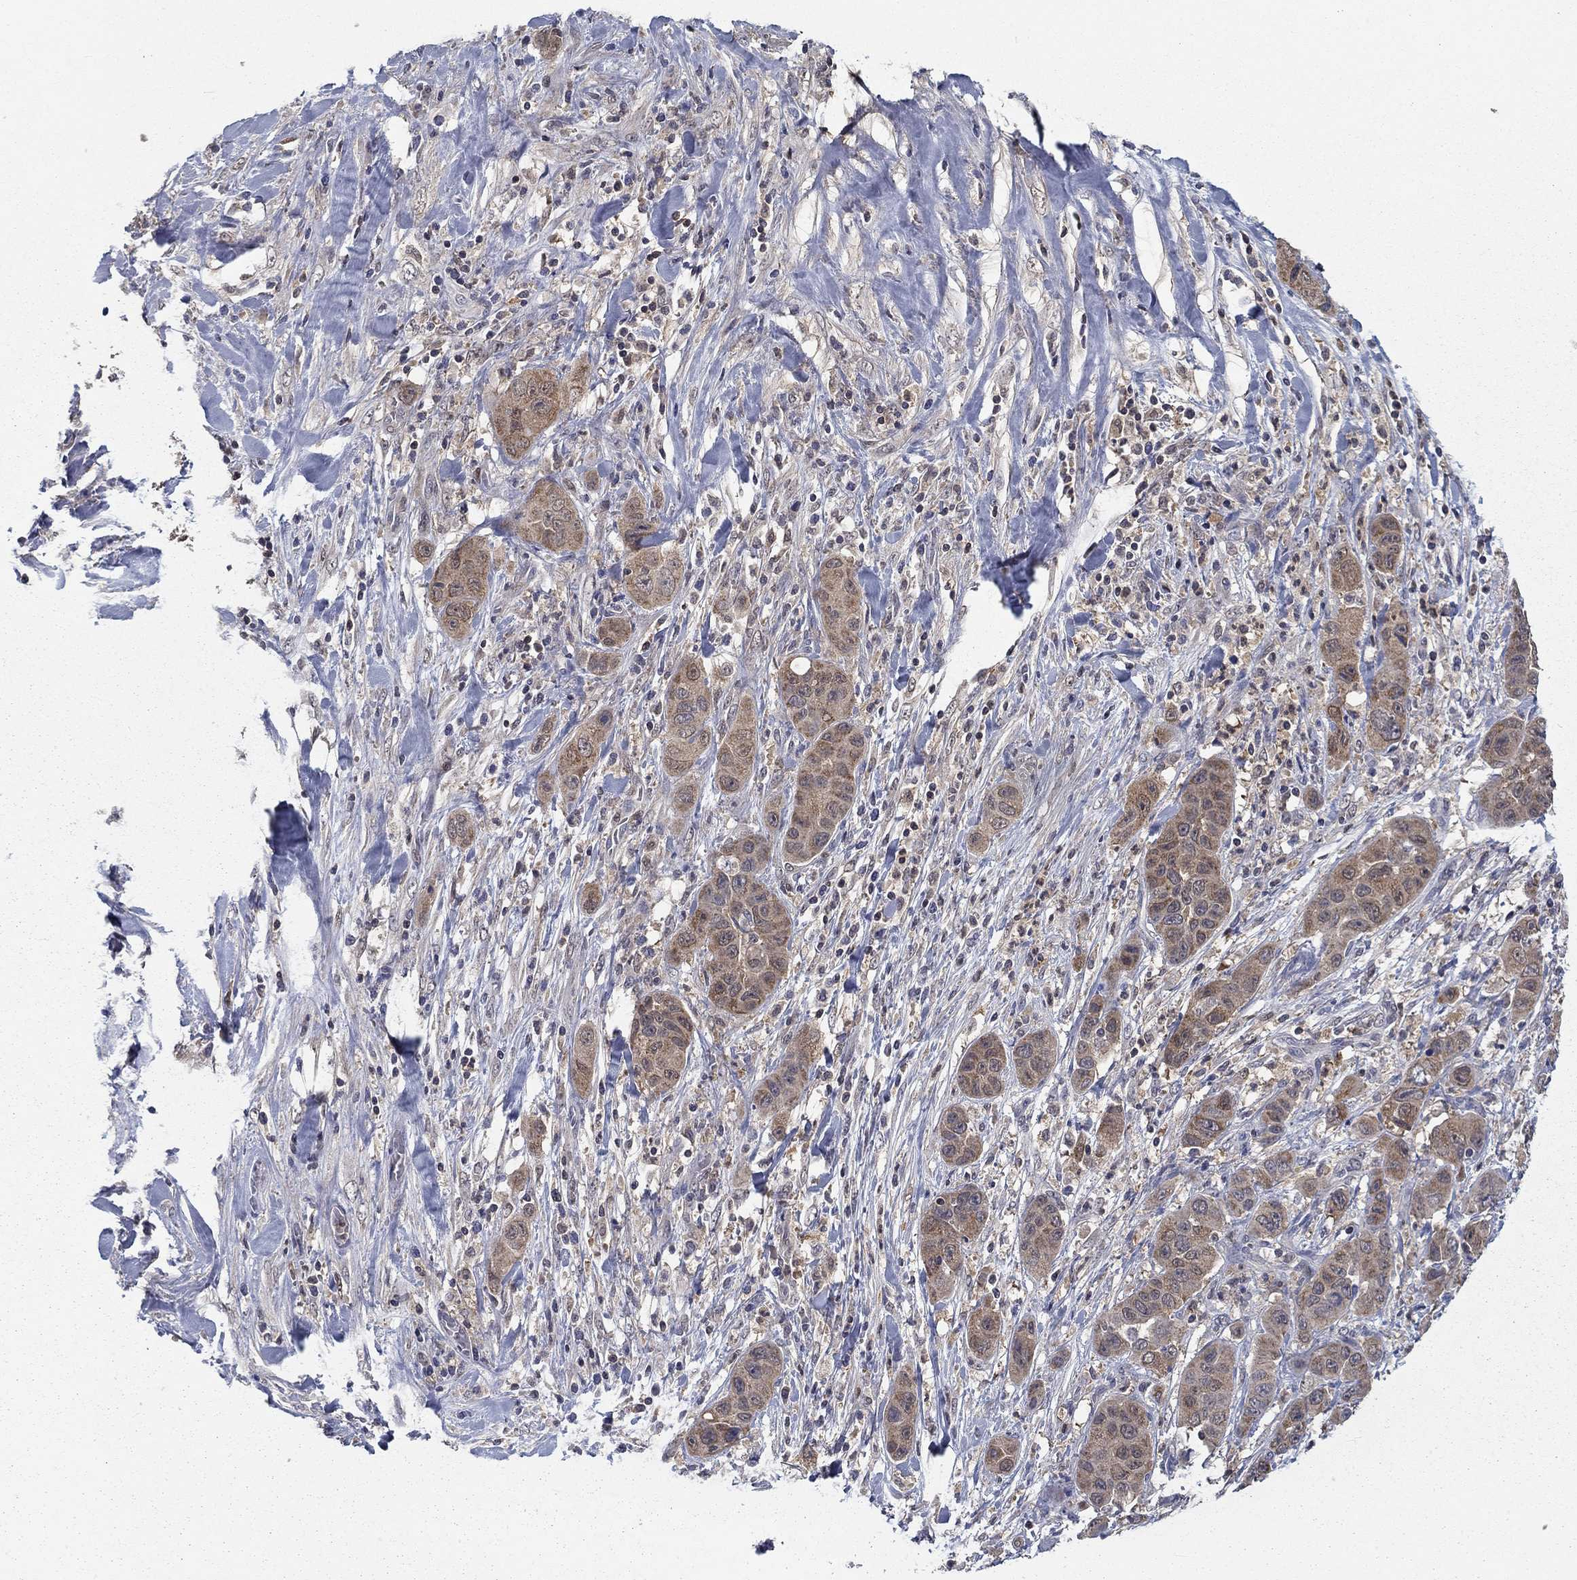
{"staining": {"intensity": "weak", "quantity": ">75%", "location": "cytoplasmic/membranous"}, "tissue": "liver cancer", "cell_type": "Tumor cells", "image_type": "cancer", "snomed": [{"axis": "morphology", "description": "Cholangiocarcinoma"}, {"axis": "topography", "description": "Liver"}], "caption": "Liver cholangiocarcinoma tissue demonstrates weak cytoplasmic/membranous staining in about >75% of tumor cells", "gene": "NIT2", "patient": {"sex": "female", "age": 52}}